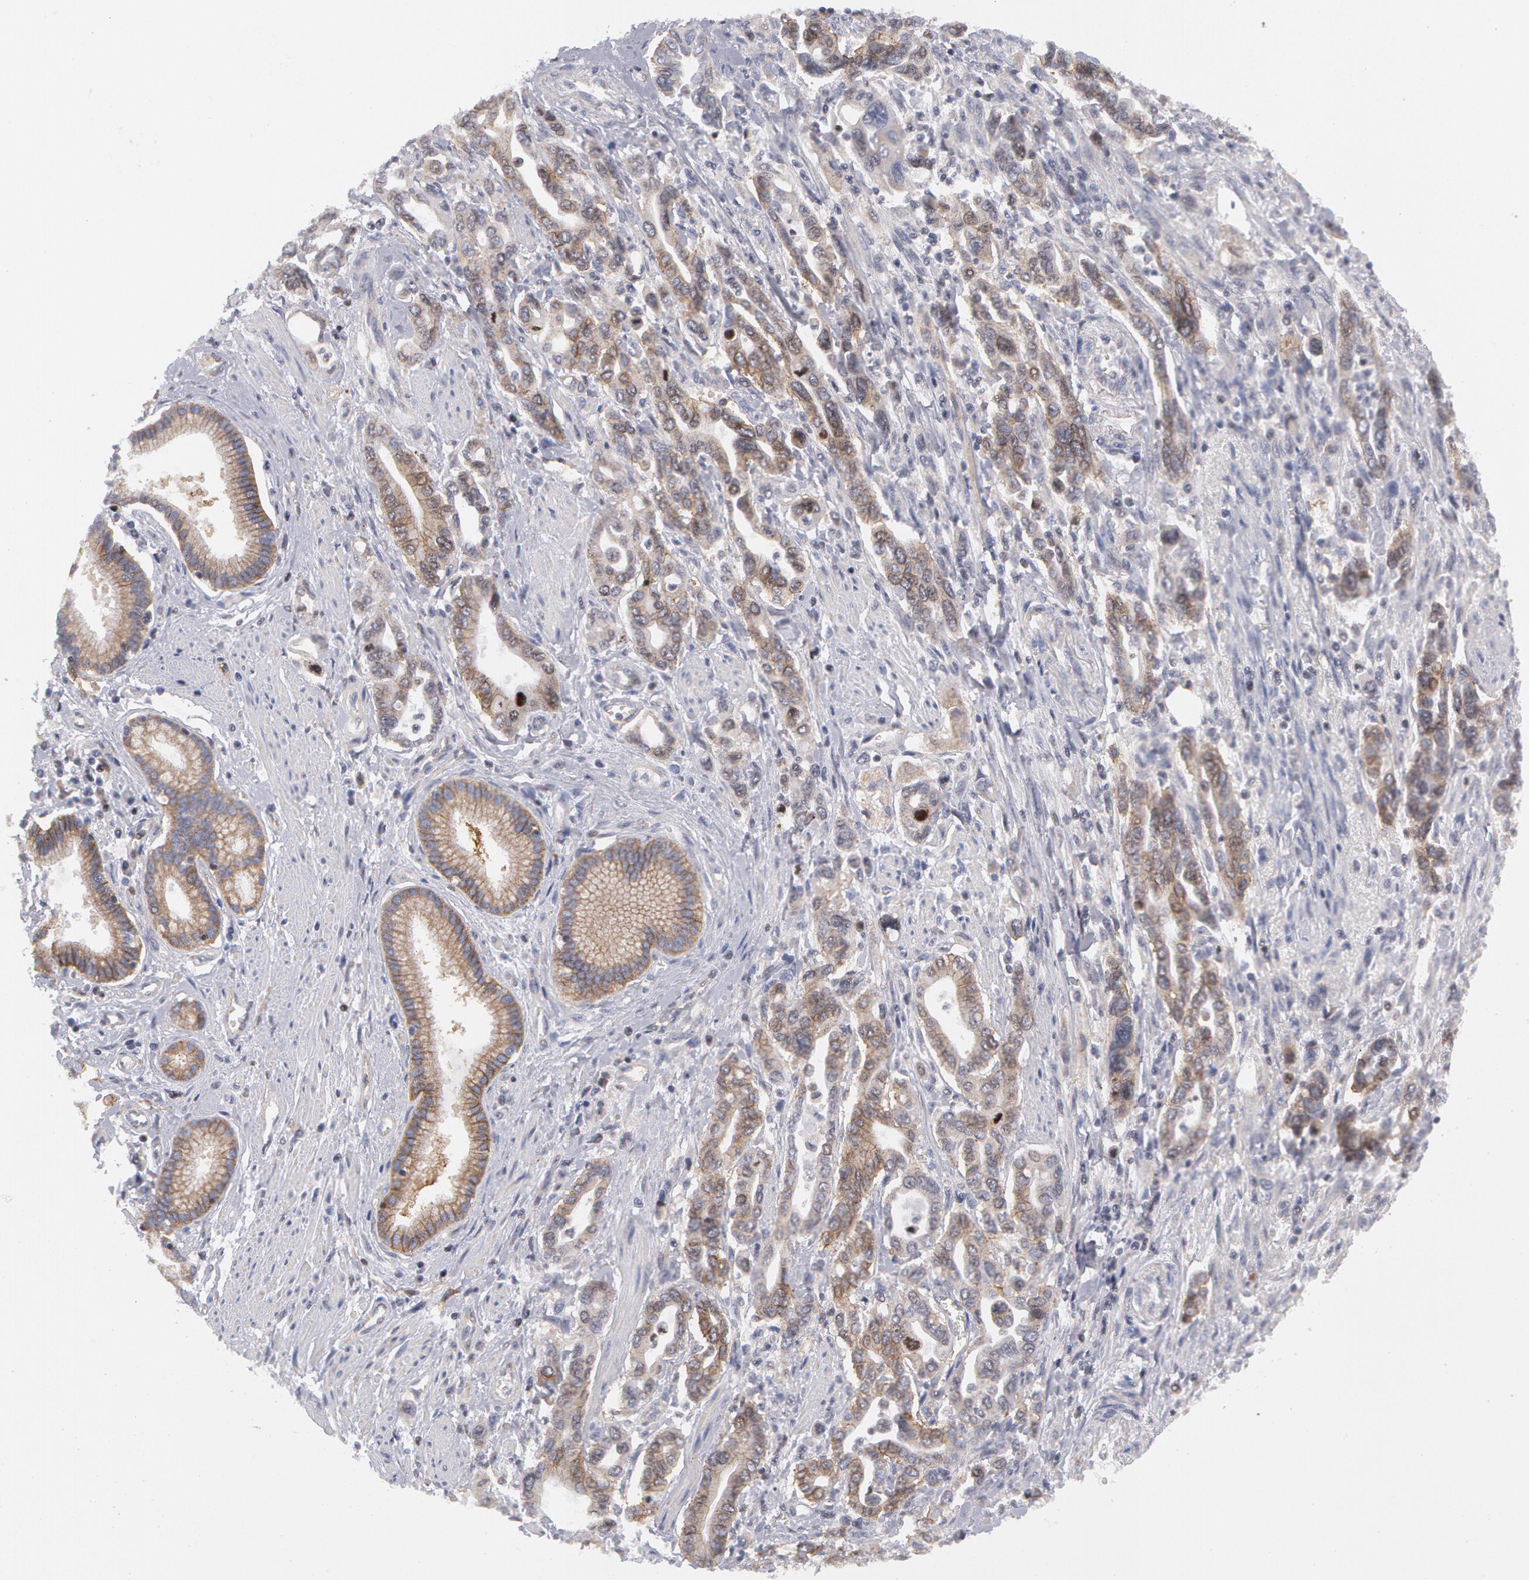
{"staining": {"intensity": "weak", "quantity": "25%-75%", "location": "cytoplasmic/membranous"}, "tissue": "pancreatic cancer", "cell_type": "Tumor cells", "image_type": "cancer", "snomed": [{"axis": "morphology", "description": "Adenocarcinoma, NOS"}, {"axis": "topography", "description": "Pancreas"}], "caption": "Approximately 25%-75% of tumor cells in pancreatic adenocarcinoma reveal weak cytoplasmic/membranous protein positivity as visualized by brown immunohistochemical staining.", "gene": "ERBB2", "patient": {"sex": "female", "age": 57}}